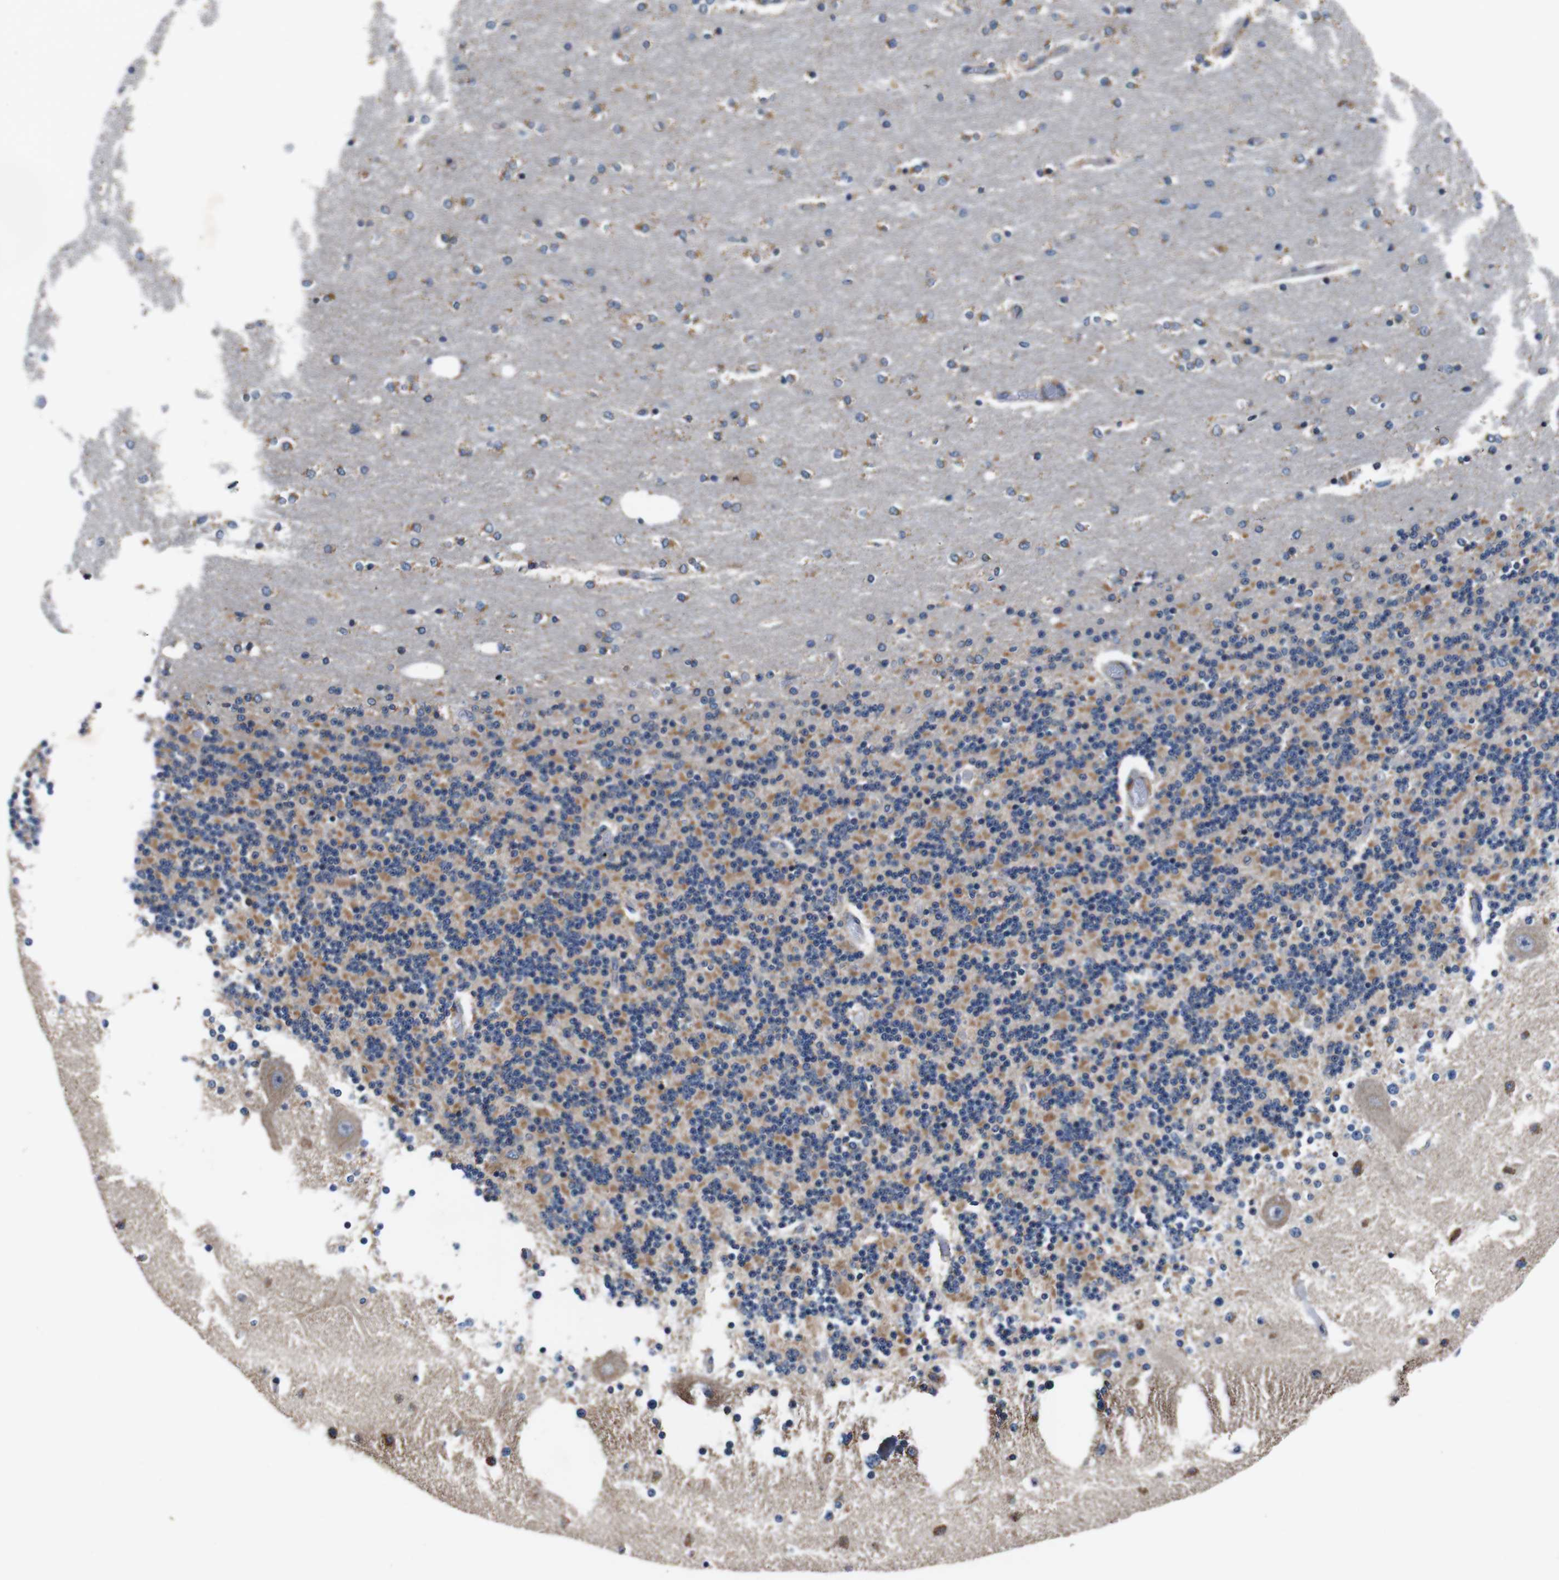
{"staining": {"intensity": "moderate", "quantity": ">75%", "location": "cytoplasmic/membranous"}, "tissue": "cerebellum", "cell_type": "Cells in granular layer", "image_type": "normal", "snomed": [{"axis": "morphology", "description": "Normal tissue, NOS"}, {"axis": "topography", "description": "Cerebellum"}], "caption": "DAB (3,3'-diaminobenzidine) immunohistochemical staining of normal human cerebellum shows moderate cytoplasmic/membranous protein expression in about >75% of cells in granular layer. (Brightfield microscopy of DAB IHC at high magnification).", "gene": "LRP4", "patient": {"sex": "female", "age": 54}}